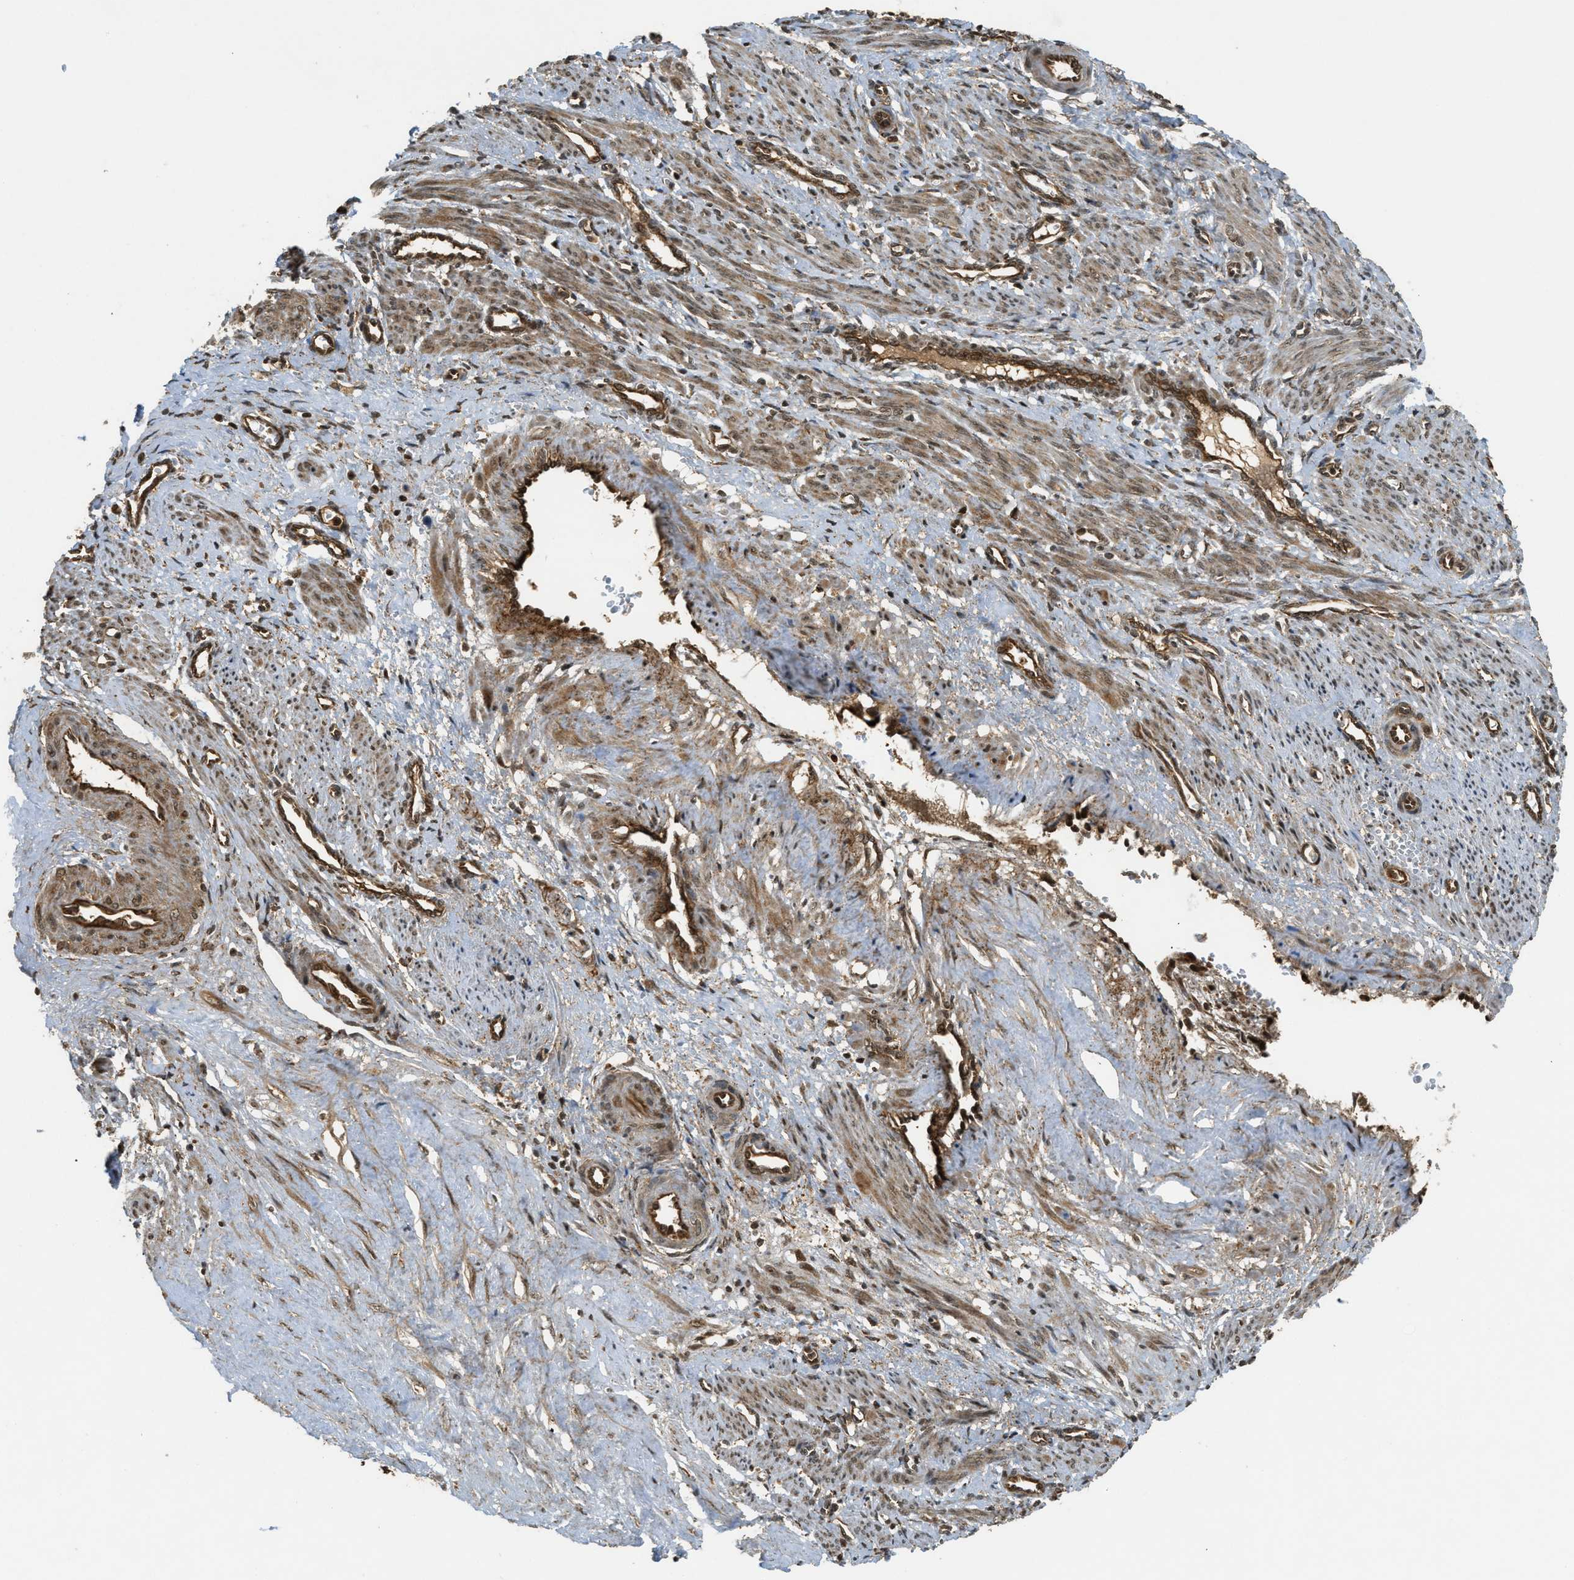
{"staining": {"intensity": "moderate", "quantity": ">75%", "location": "cytoplasmic/membranous,nuclear"}, "tissue": "smooth muscle", "cell_type": "Smooth muscle cells", "image_type": "normal", "snomed": [{"axis": "morphology", "description": "Normal tissue, NOS"}, {"axis": "topography", "description": "Endometrium"}], "caption": "A micrograph showing moderate cytoplasmic/membranous,nuclear positivity in approximately >75% of smooth muscle cells in normal smooth muscle, as visualized by brown immunohistochemical staining.", "gene": "EIF2AK3", "patient": {"sex": "female", "age": 33}}